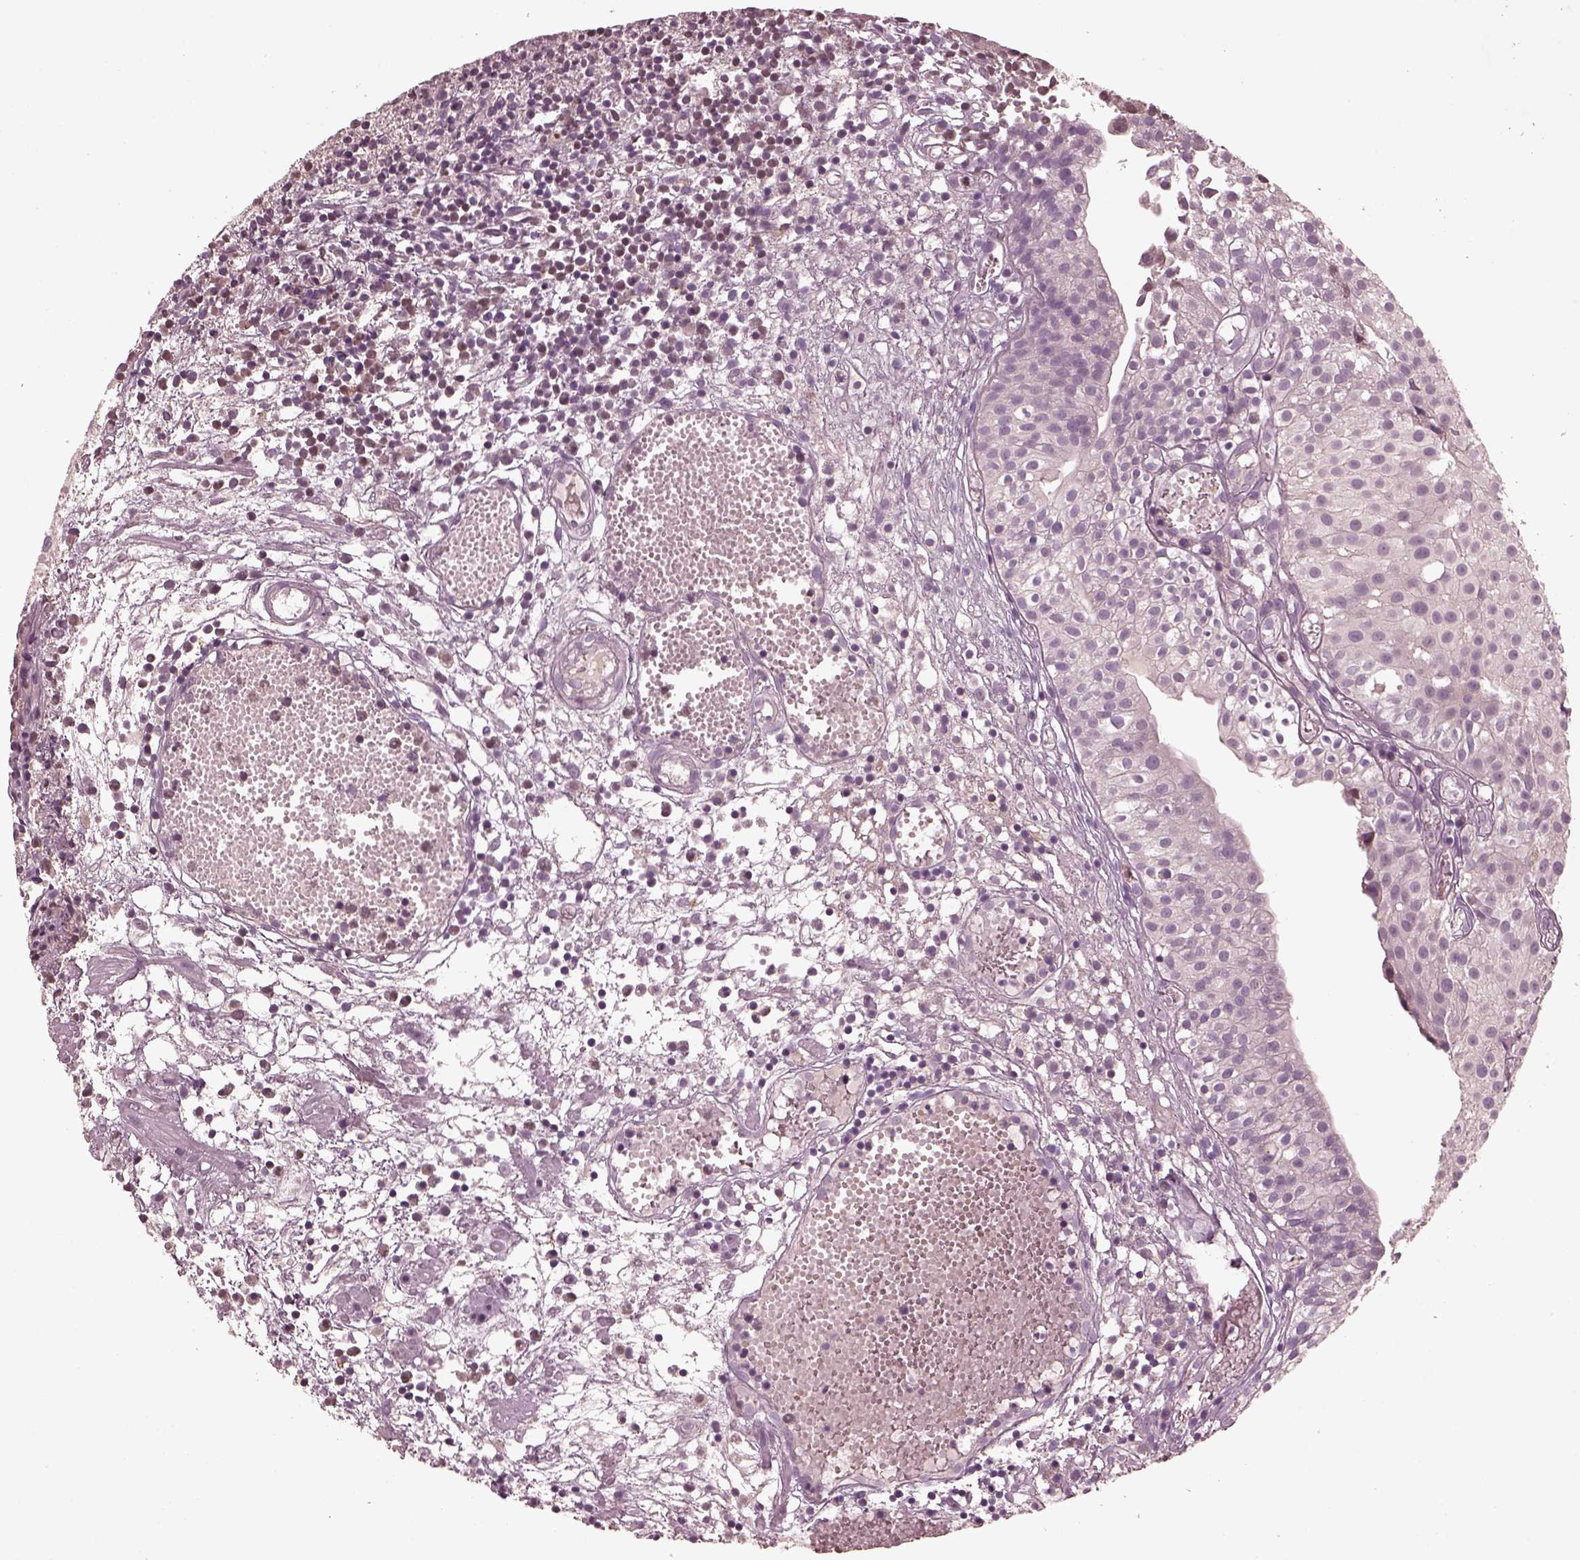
{"staining": {"intensity": "negative", "quantity": "none", "location": "none"}, "tissue": "urothelial cancer", "cell_type": "Tumor cells", "image_type": "cancer", "snomed": [{"axis": "morphology", "description": "Urothelial carcinoma, Low grade"}, {"axis": "topography", "description": "Urinary bladder"}], "caption": "Immunohistochemical staining of urothelial cancer shows no significant staining in tumor cells.", "gene": "VWA5B1", "patient": {"sex": "male", "age": 79}}